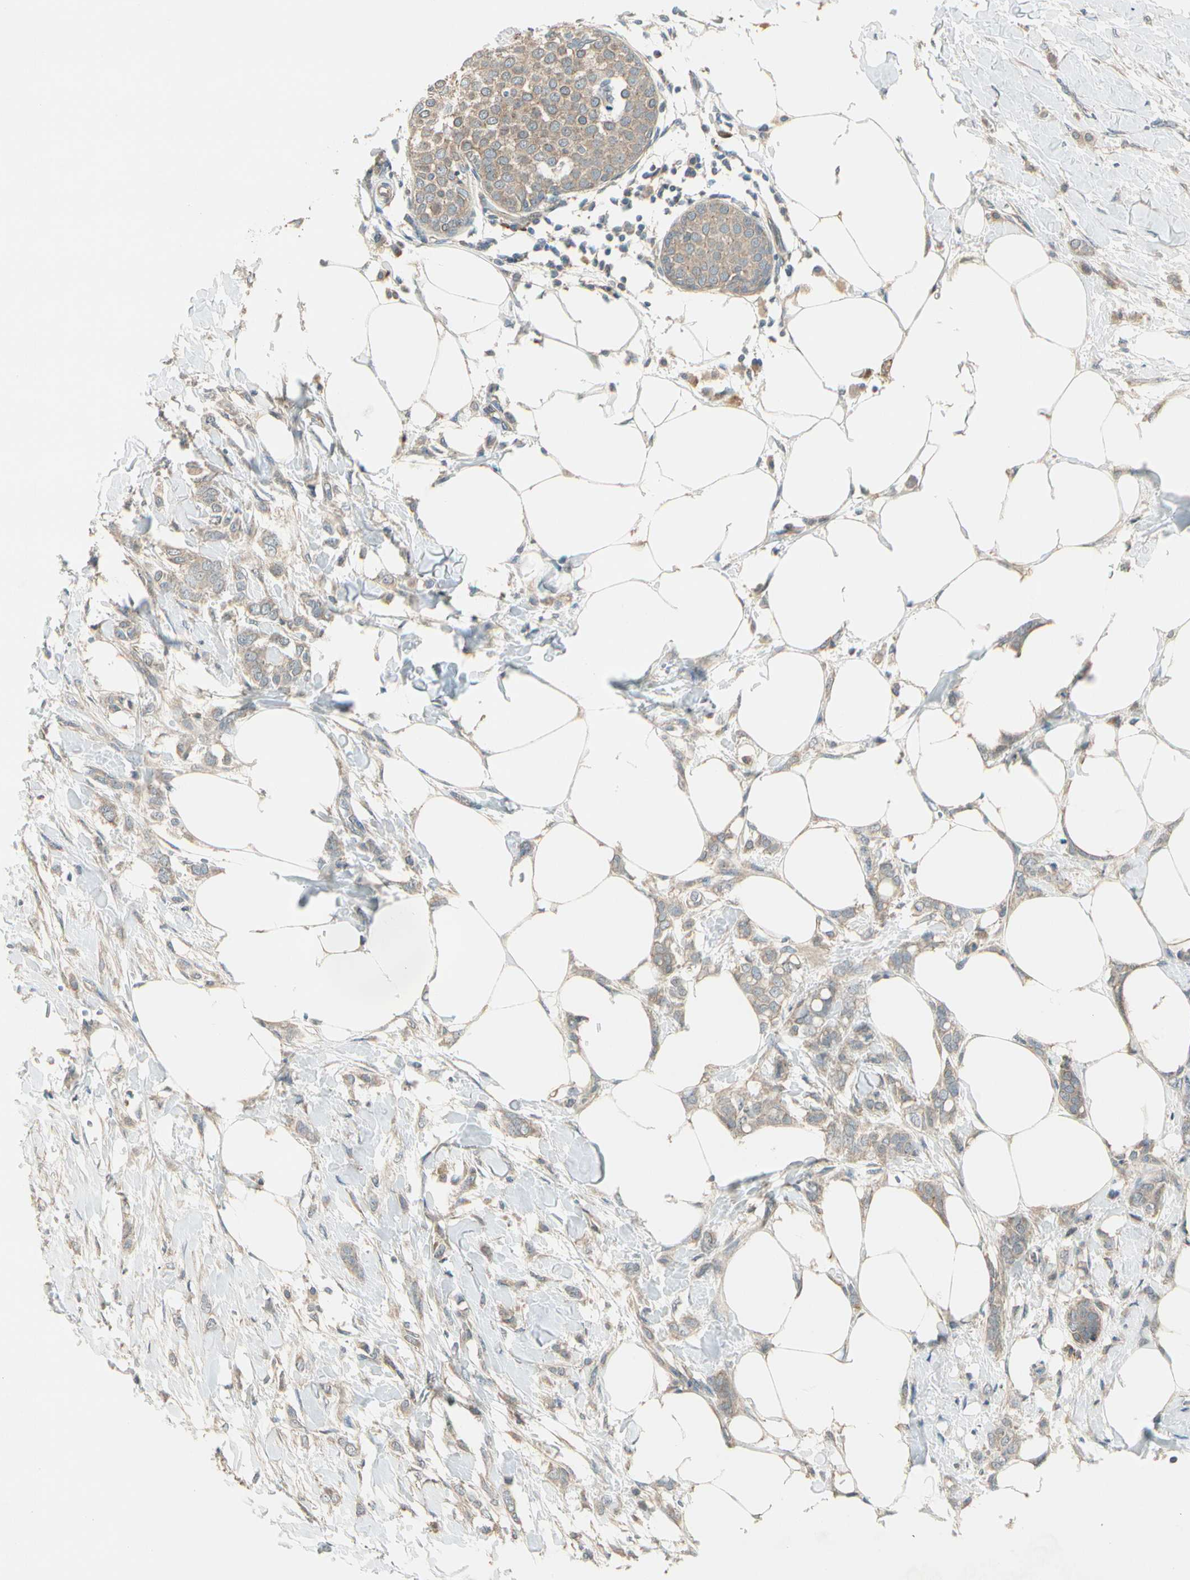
{"staining": {"intensity": "weak", "quantity": ">75%", "location": "cytoplasmic/membranous"}, "tissue": "breast cancer", "cell_type": "Tumor cells", "image_type": "cancer", "snomed": [{"axis": "morphology", "description": "Lobular carcinoma, in situ"}, {"axis": "morphology", "description": "Lobular carcinoma"}, {"axis": "topography", "description": "Breast"}], "caption": "An immunohistochemistry photomicrograph of neoplastic tissue is shown. Protein staining in brown labels weak cytoplasmic/membranous positivity in lobular carcinoma (breast) within tumor cells. The protein is shown in brown color, while the nuclei are stained blue.", "gene": "ACVR1", "patient": {"sex": "female", "age": 41}}